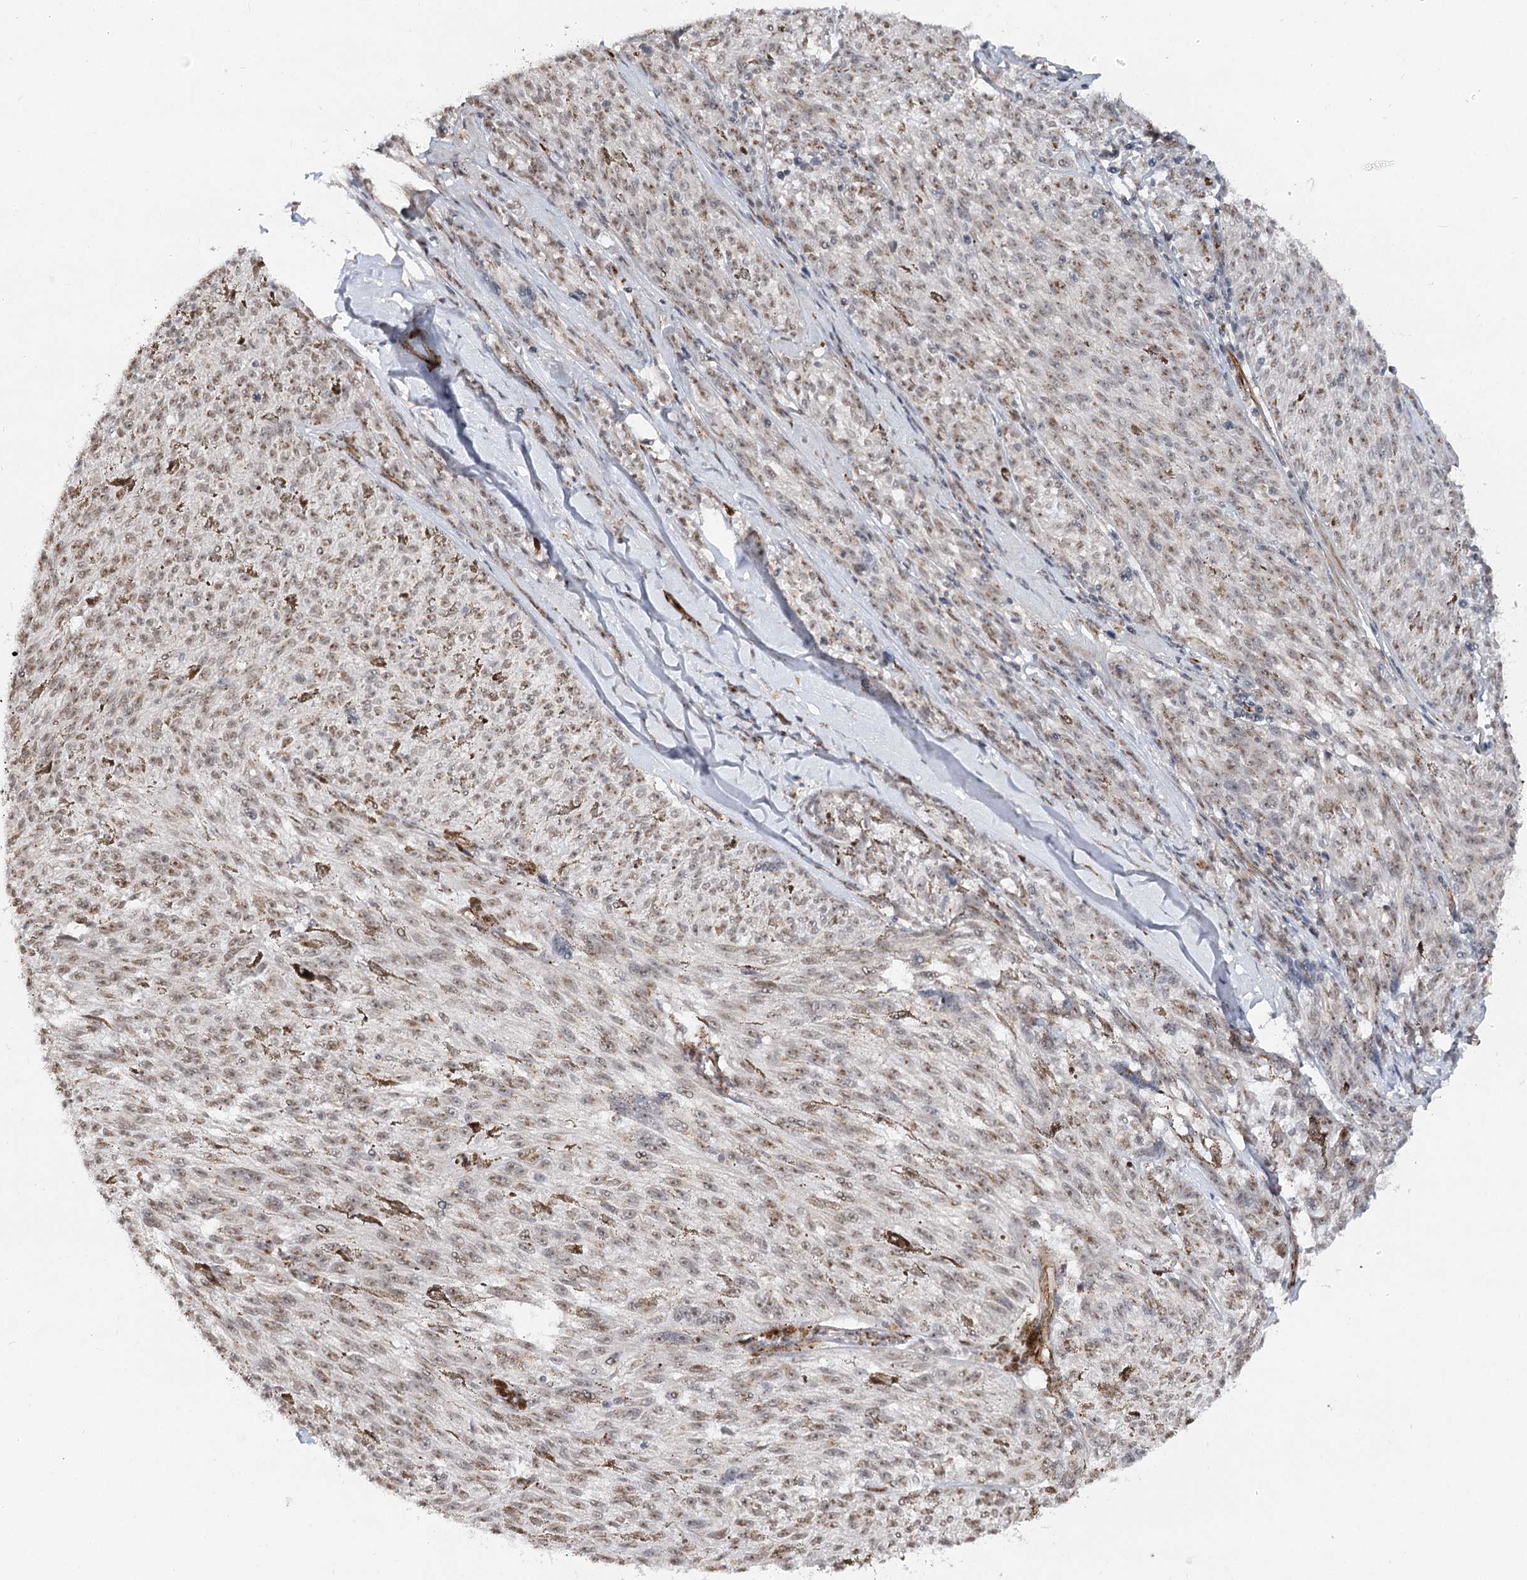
{"staining": {"intensity": "weak", "quantity": ">75%", "location": "nuclear"}, "tissue": "melanoma", "cell_type": "Tumor cells", "image_type": "cancer", "snomed": [{"axis": "morphology", "description": "Malignant melanoma, NOS"}, {"axis": "topography", "description": "Skin"}], "caption": "This is an image of IHC staining of malignant melanoma, which shows weak staining in the nuclear of tumor cells.", "gene": "GNL3L", "patient": {"sex": "female", "age": 72}}